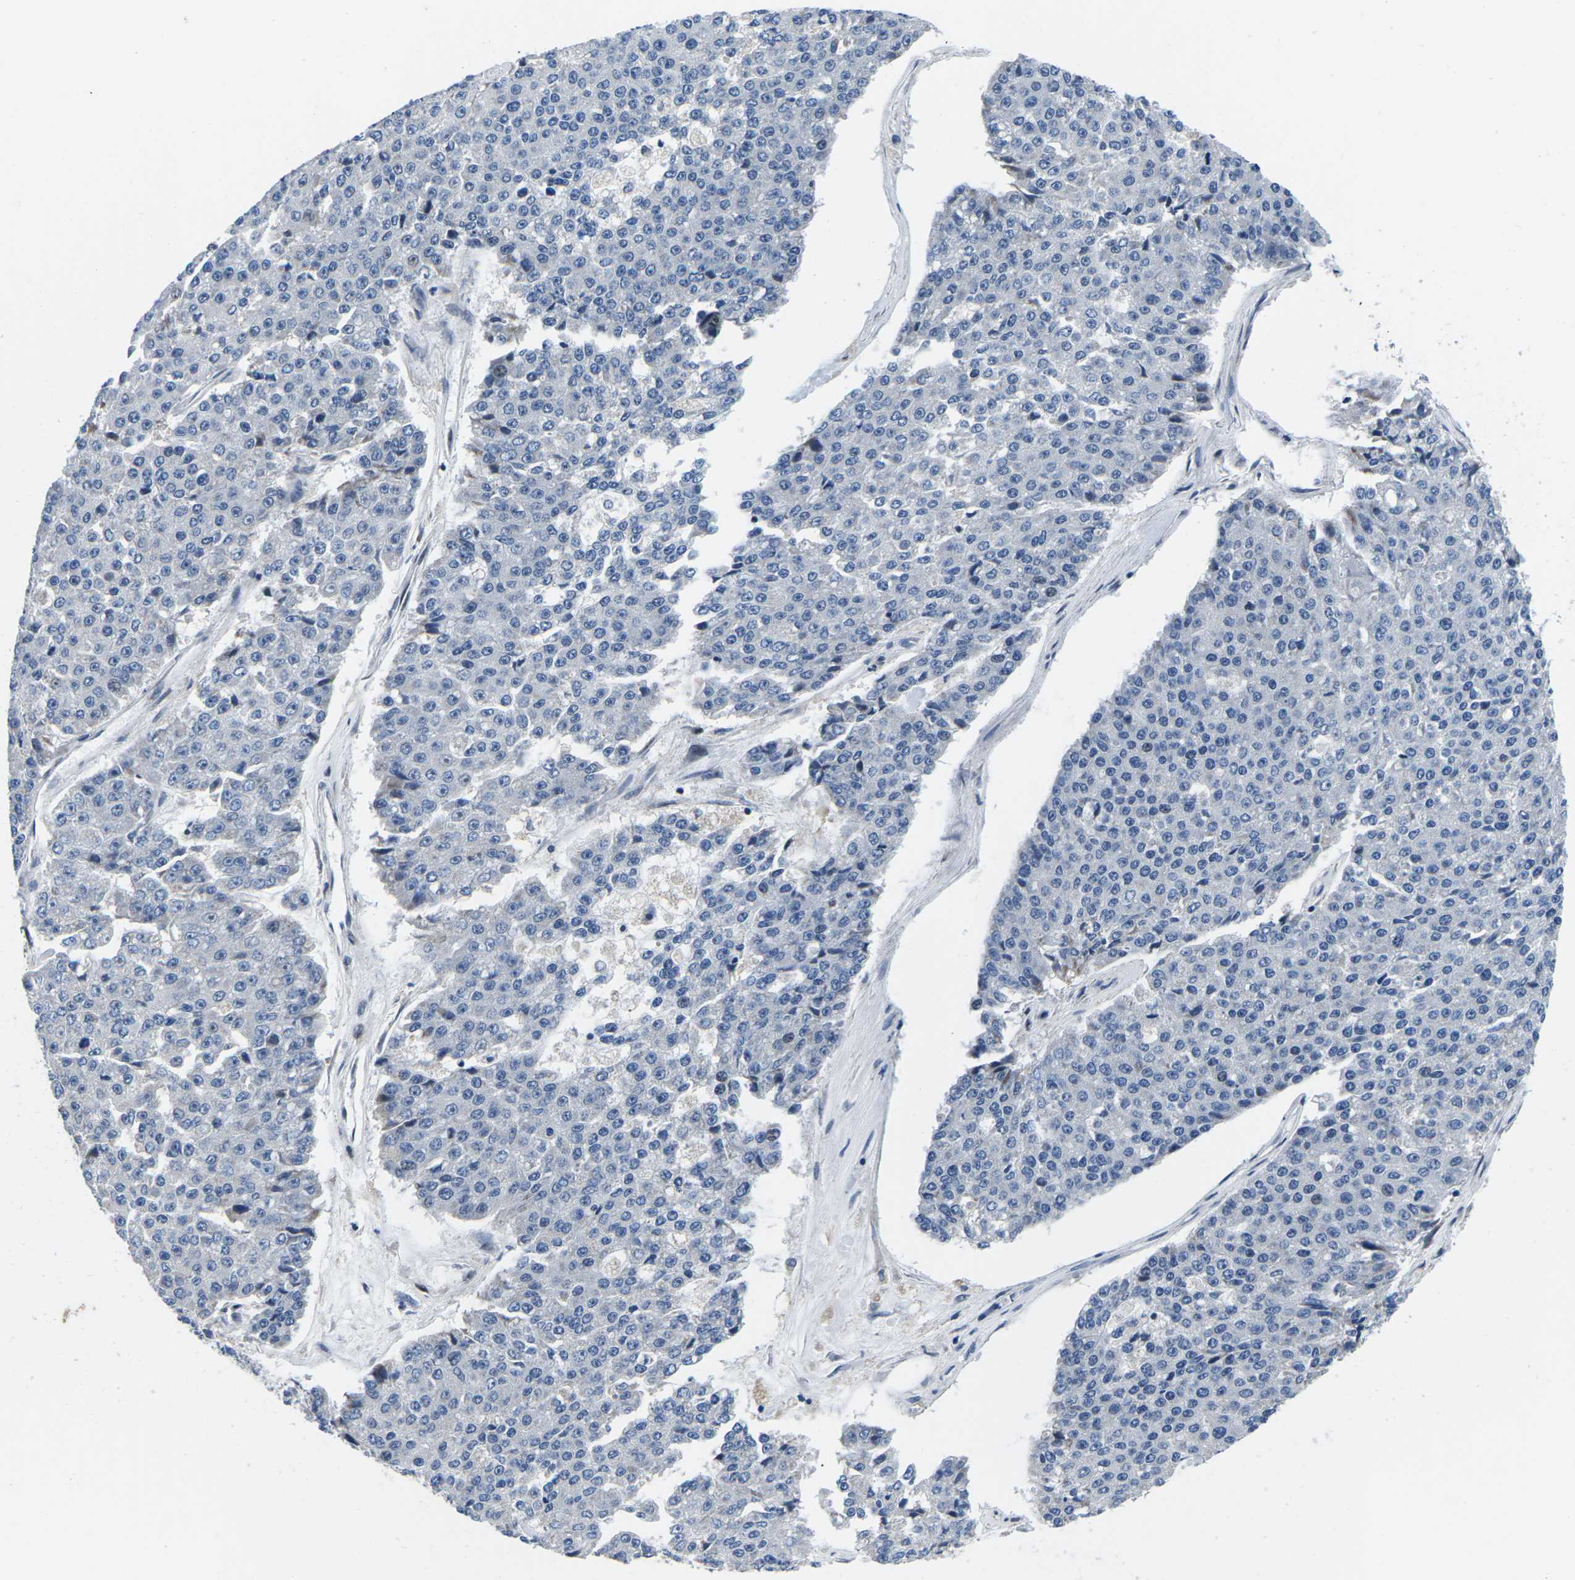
{"staining": {"intensity": "negative", "quantity": "none", "location": "none"}, "tissue": "pancreatic cancer", "cell_type": "Tumor cells", "image_type": "cancer", "snomed": [{"axis": "morphology", "description": "Adenocarcinoma, NOS"}, {"axis": "topography", "description": "Pancreas"}], "caption": "An immunohistochemistry micrograph of pancreatic adenocarcinoma is shown. There is no staining in tumor cells of pancreatic adenocarcinoma.", "gene": "CDC73", "patient": {"sex": "male", "age": 50}}